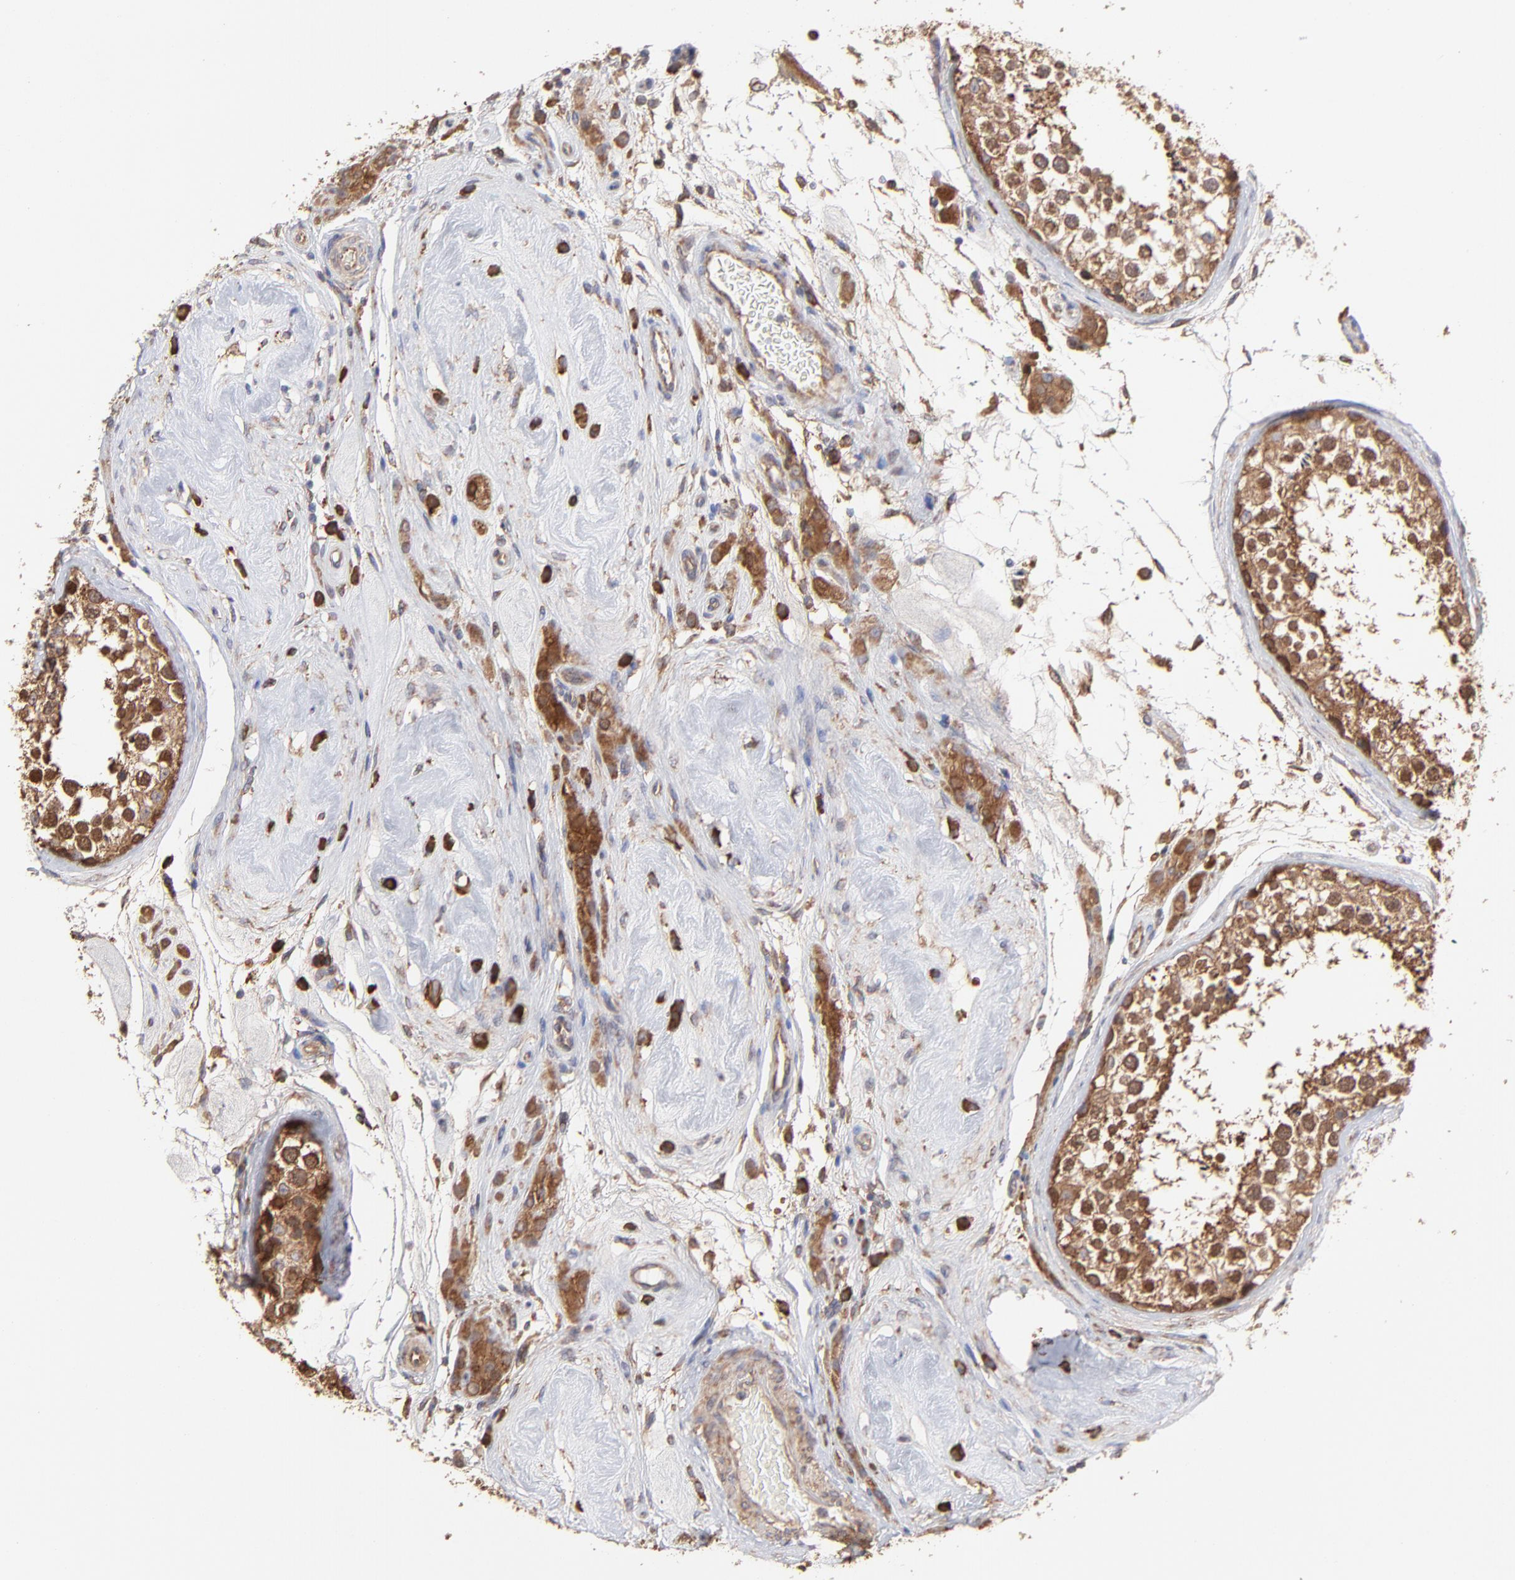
{"staining": {"intensity": "strong", "quantity": ">75%", "location": "cytoplasmic/membranous"}, "tissue": "testis", "cell_type": "Cells in seminiferous ducts", "image_type": "normal", "snomed": [{"axis": "morphology", "description": "Normal tissue, NOS"}, {"axis": "topography", "description": "Testis"}], "caption": "The immunohistochemical stain highlights strong cytoplasmic/membranous expression in cells in seminiferous ducts of normal testis.", "gene": "PFKM", "patient": {"sex": "male", "age": 46}}